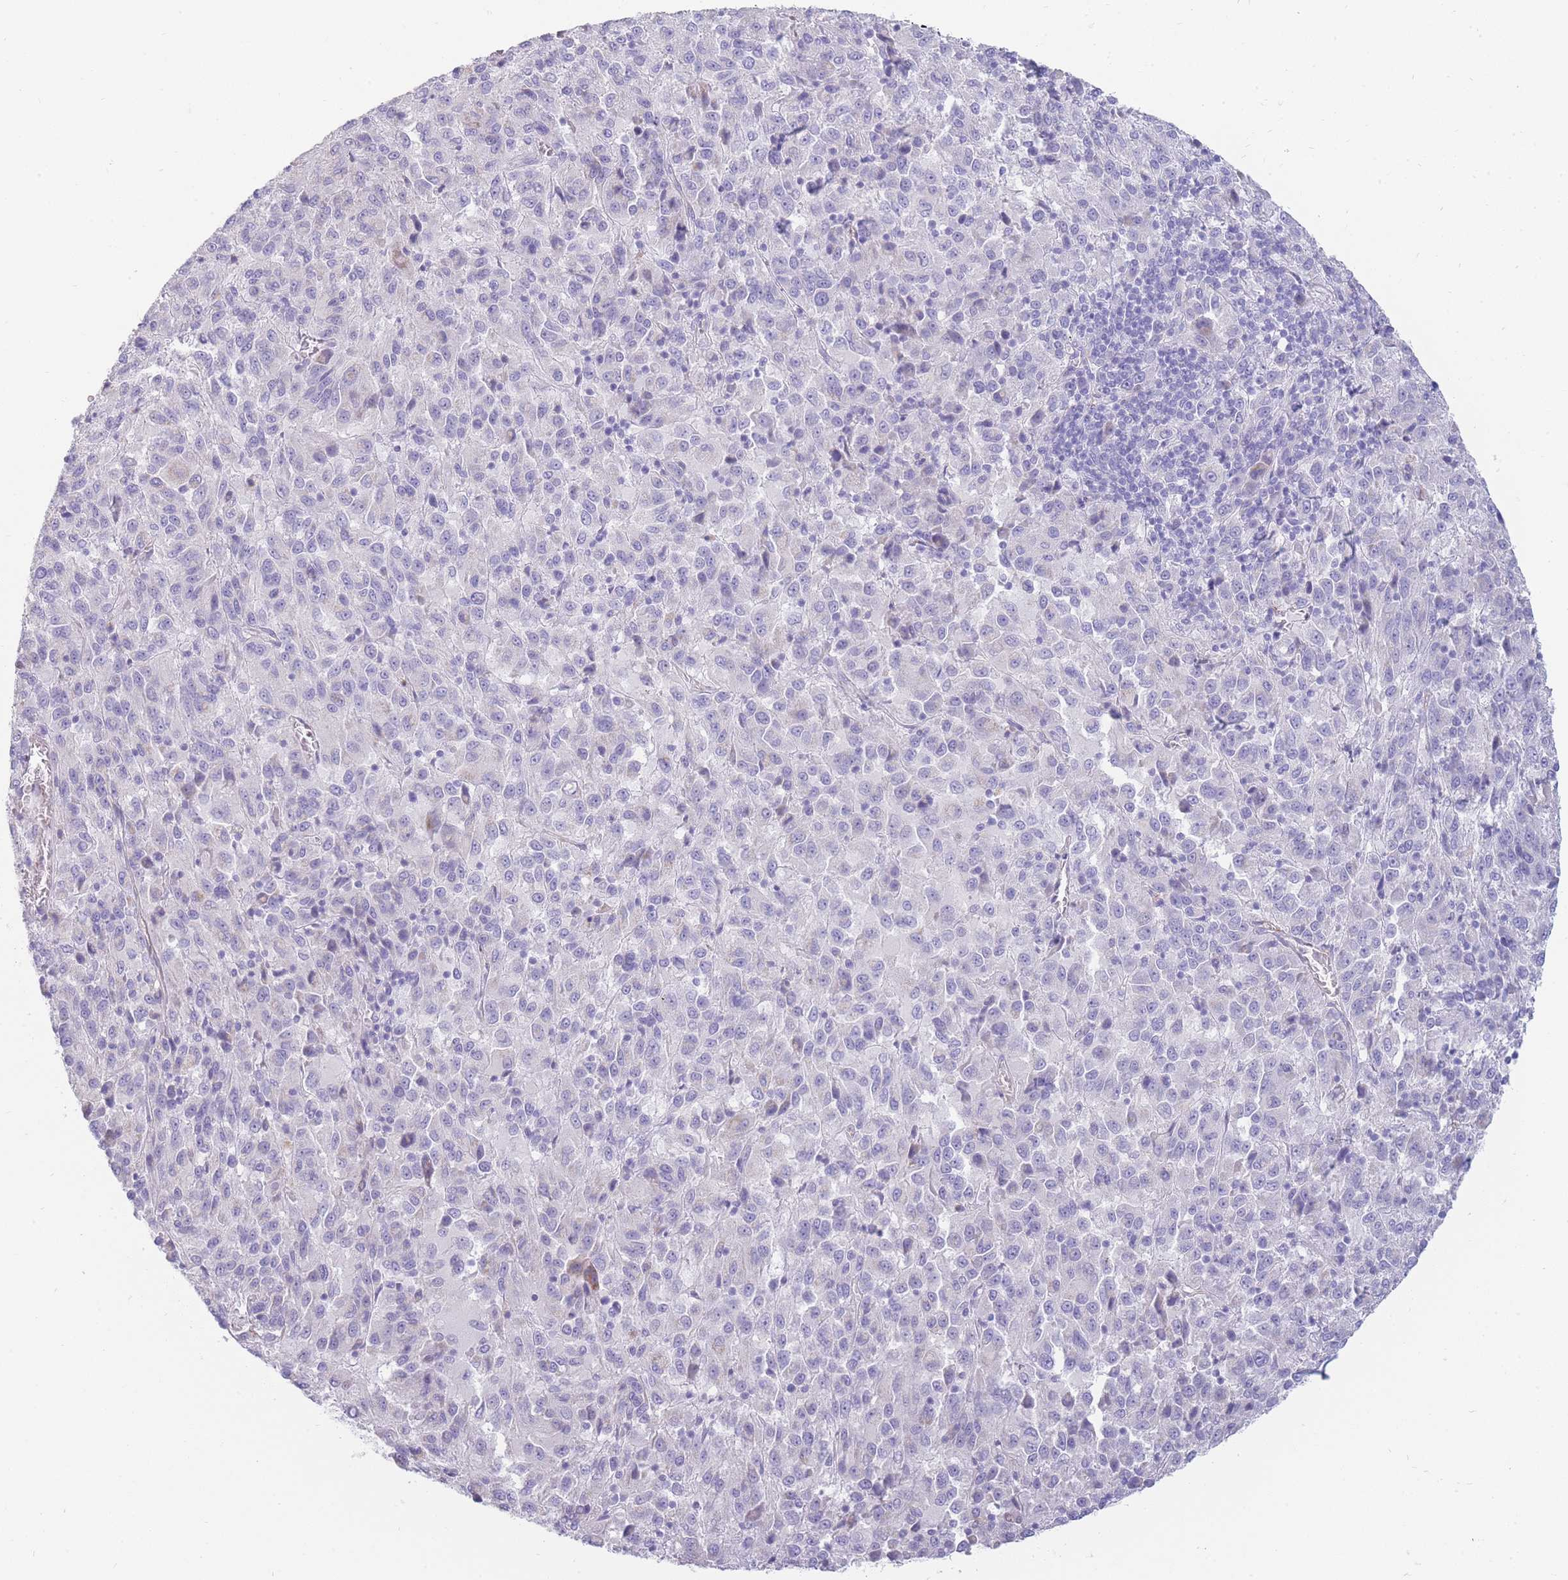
{"staining": {"intensity": "negative", "quantity": "none", "location": "none"}, "tissue": "melanoma", "cell_type": "Tumor cells", "image_type": "cancer", "snomed": [{"axis": "morphology", "description": "Malignant melanoma, Metastatic site"}, {"axis": "topography", "description": "Lung"}], "caption": "Tumor cells show no significant expression in malignant melanoma (metastatic site). (IHC, brightfield microscopy, high magnification).", "gene": "UPK1A", "patient": {"sex": "male", "age": 64}}